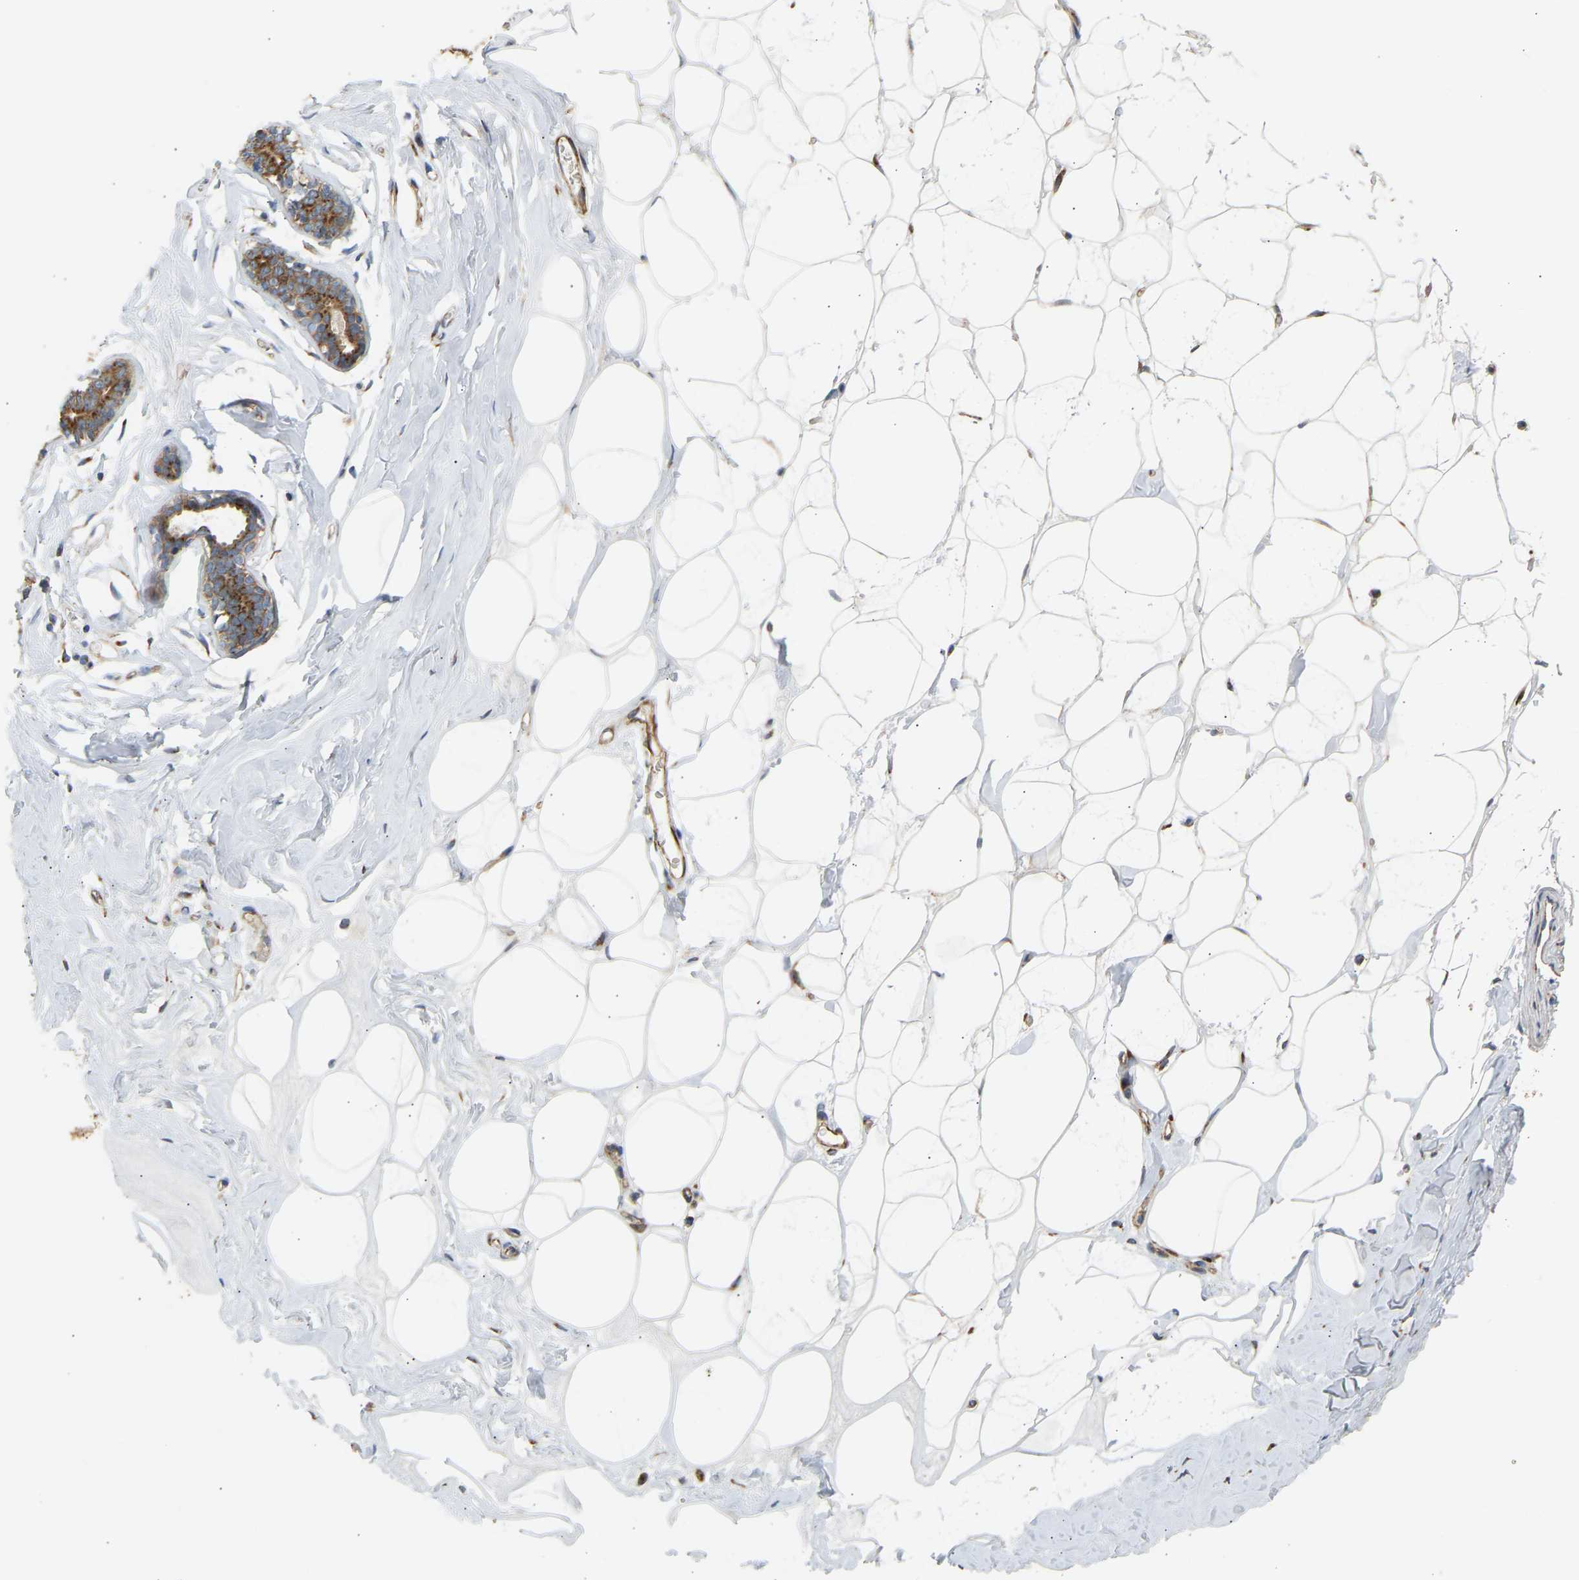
{"staining": {"intensity": "moderate", "quantity": ">75%", "location": "cytoplasmic/membranous"}, "tissue": "adipose tissue", "cell_type": "Adipocytes", "image_type": "normal", "snomed": [{"axis": "morphology", "description": "Normal tissue, NOS"}, {"axis": "morphology", "description": "Fibrosis, NOS"}, {"axis": "topography", "description": "Breast"}, {"axis": "topography", "description": "Adipose tissue"}], "caption": "A medium amount of moderate cytoplasmic/membranous staining is present in about >75% of adipocytes in unremarkable adipose tissue.", "gene": "YIPF2", "patient": {"sex": "female", "age": 39}}